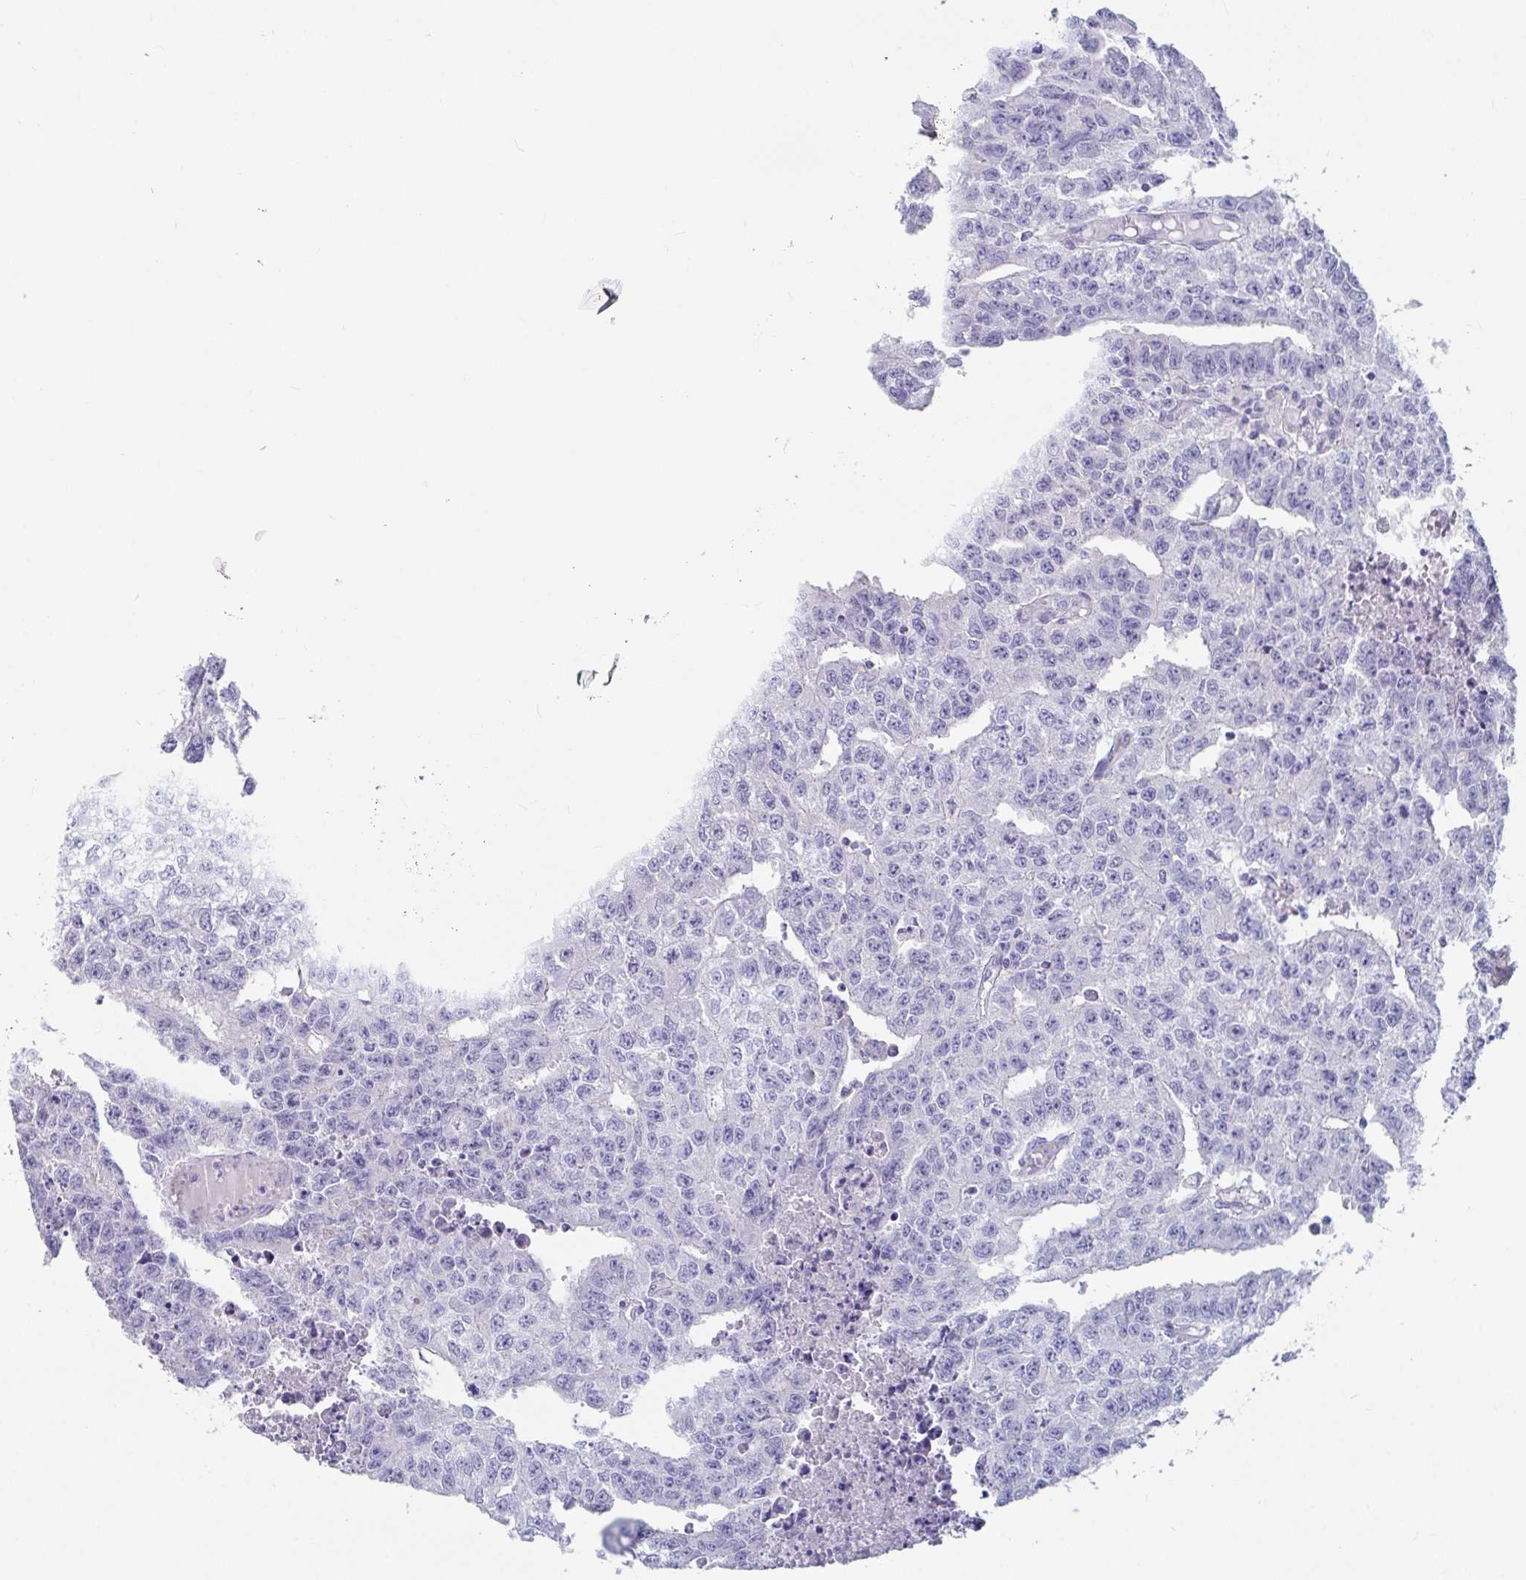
{"staining": {"intensity": "negative", "quantity": "none", "location": "none"}, "tissue": "testis cancer", "cell_type": "Tumor cells", "image_type": "cancer", "snomed": [{"axis": "morphology", "description": "Carcinoma, Embryonal, NOS"}, {"axis": "morphology", "description": "Teratoma, malignant, NOS"}, {"axis": "topography", "description": "Testis"}], "caption": "IHC of human testis malignant teratoma displays no positivity in tumor cells.", "gene": "PLA2G1B", "patient": {"sex": "male", "age": 24}}